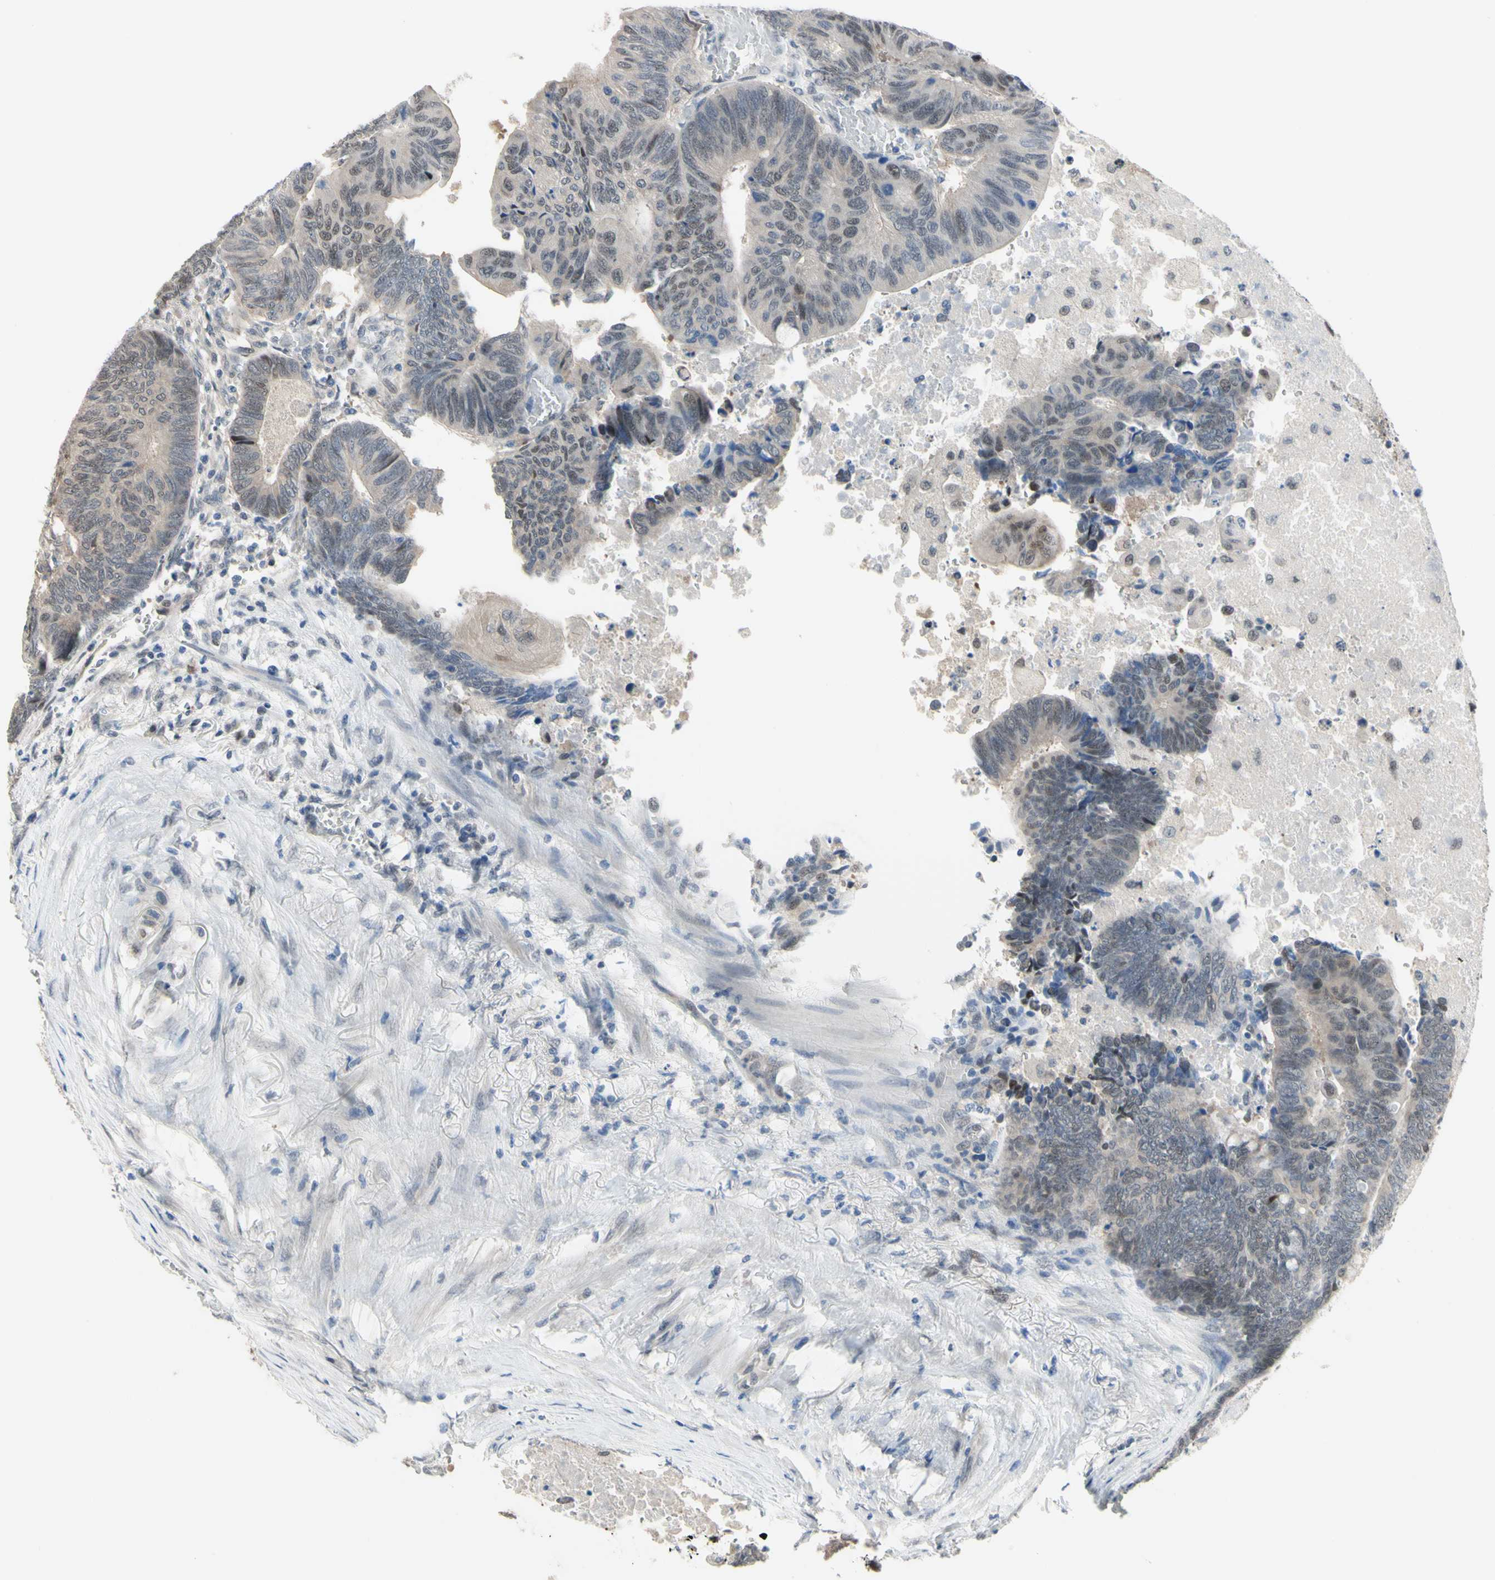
{"staining": {"intensity": "weak", "quantity": ">75%", "location": "cytoplasmic/membranous,nuclear"}, "tissue": "colorectal cancer", "cell_type": "Tumor cells", "image_type": "cancer", "snomed": [{"axis": "morphology", "description": "Normal tissue, NOS"}, {"axis": "morphology", "description": "Adenocarcinoma, NOS"}, {"axis": "topography", "description": "Rectum"}, {"axis": "topography", "description": "Peripheral nerve tissue"}], "caption": "Immunohistochemistry (DAB (3,3'-diaminobenzidine)) staining of adenocarcinoma (colorectal) reveals weak cytoplasmic/membranous and nuclear protein positivity in approximately >75% of tumor cells. (brown staining indicates protein expression, while blue staining denotes nuclei).", "gene": "HSPA4", "patient": {"sex": "male", "age": 92}}